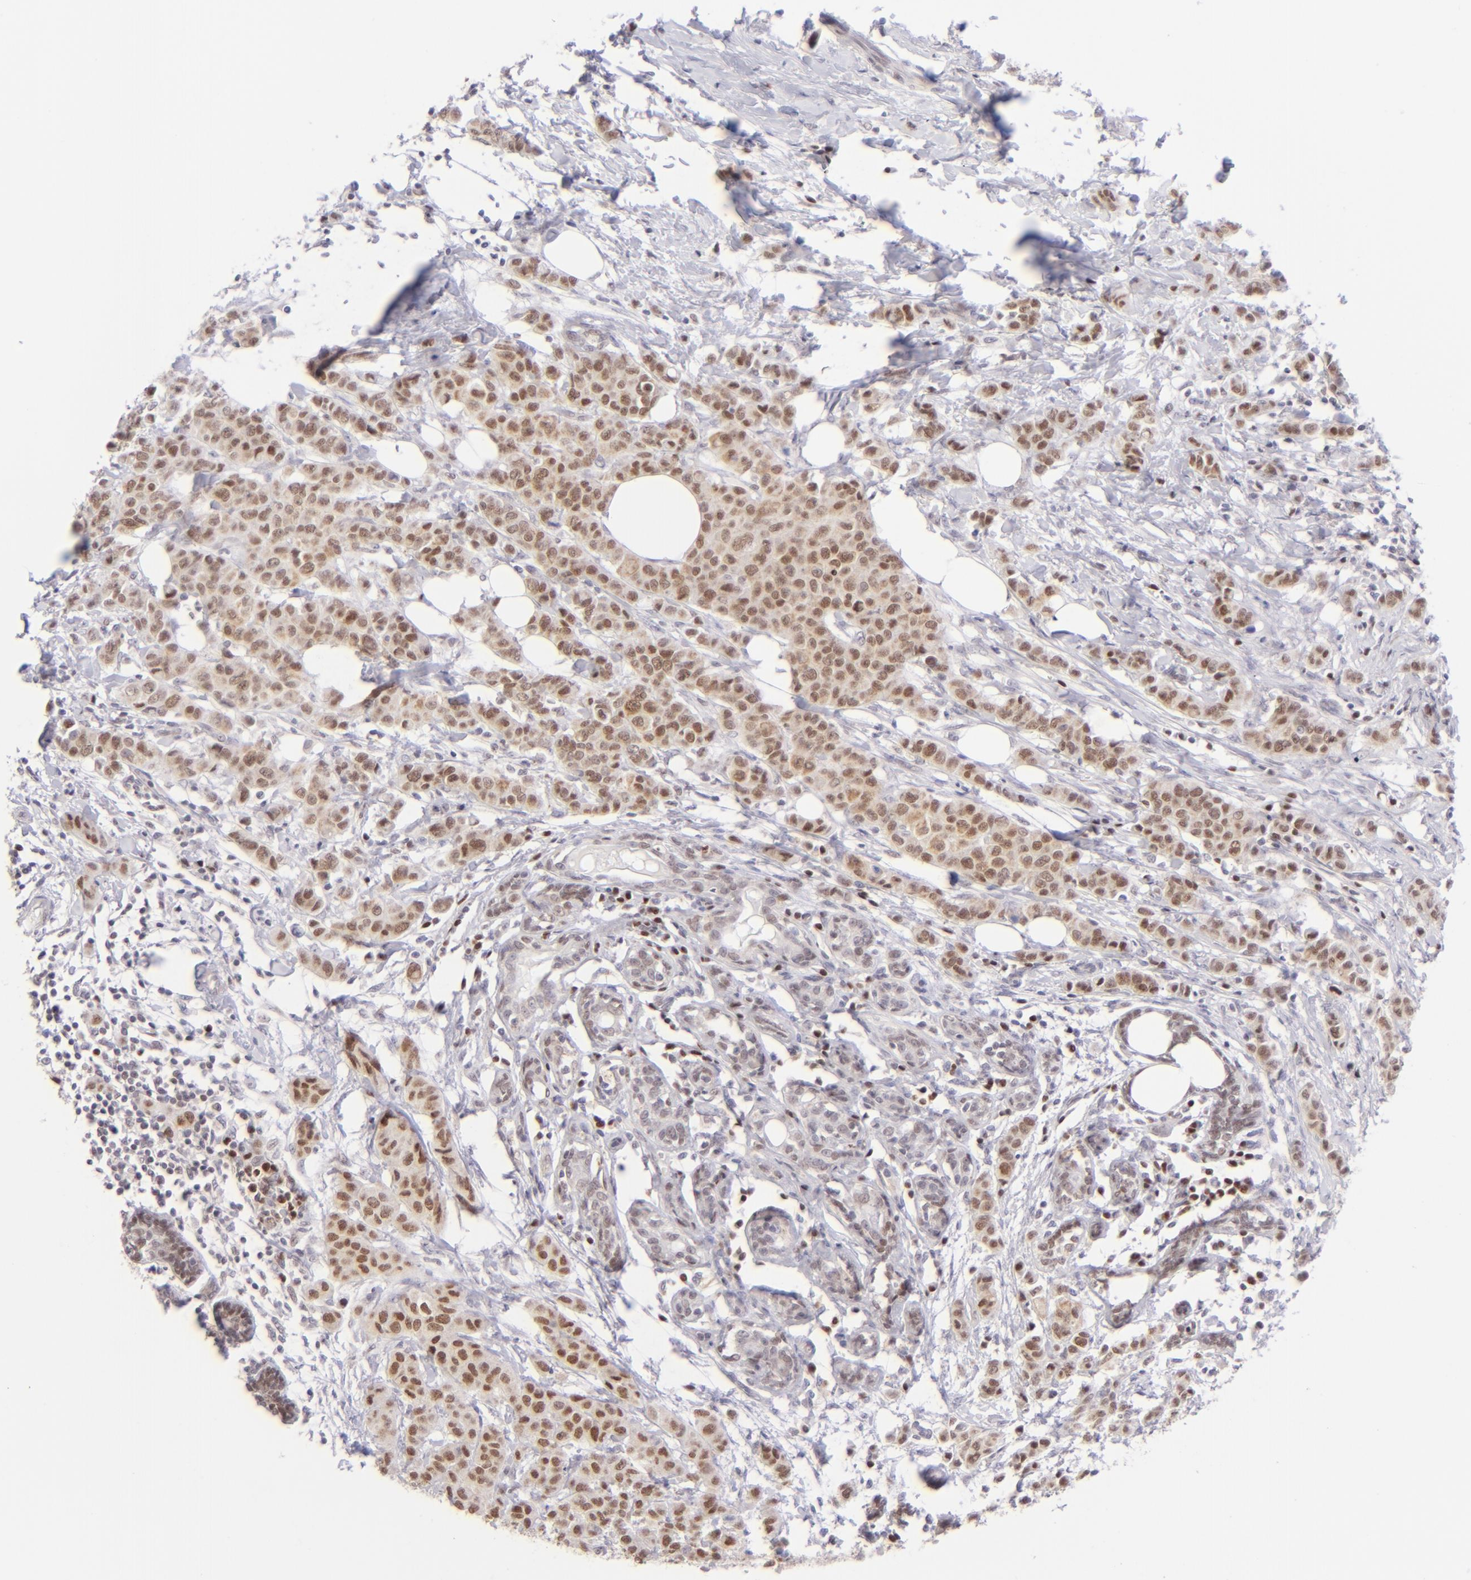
{"staining": {"intensity": "moderate", "quantity": "25%-75%", "location": "cytoplasmic/membranous,nuclear"}, "tissue": "breast cancer", "cell_type": "Tumor cells", "image_type": "cancer", "snomed": [{"axis": "morphology", "description": "Duct carcinoma"}, {"axis": "topography", "description": "Breast"}], "caption": "Breast infiltrating ductal carcinoma was stained to show a protein in brown. There is medium levels of moderate cytoplasmic/membranous and nuclear staining in approximately 25%-75% of tumor cells.", "gene": "POU2F1", "patient": {"sex": "female", "age": 40}}